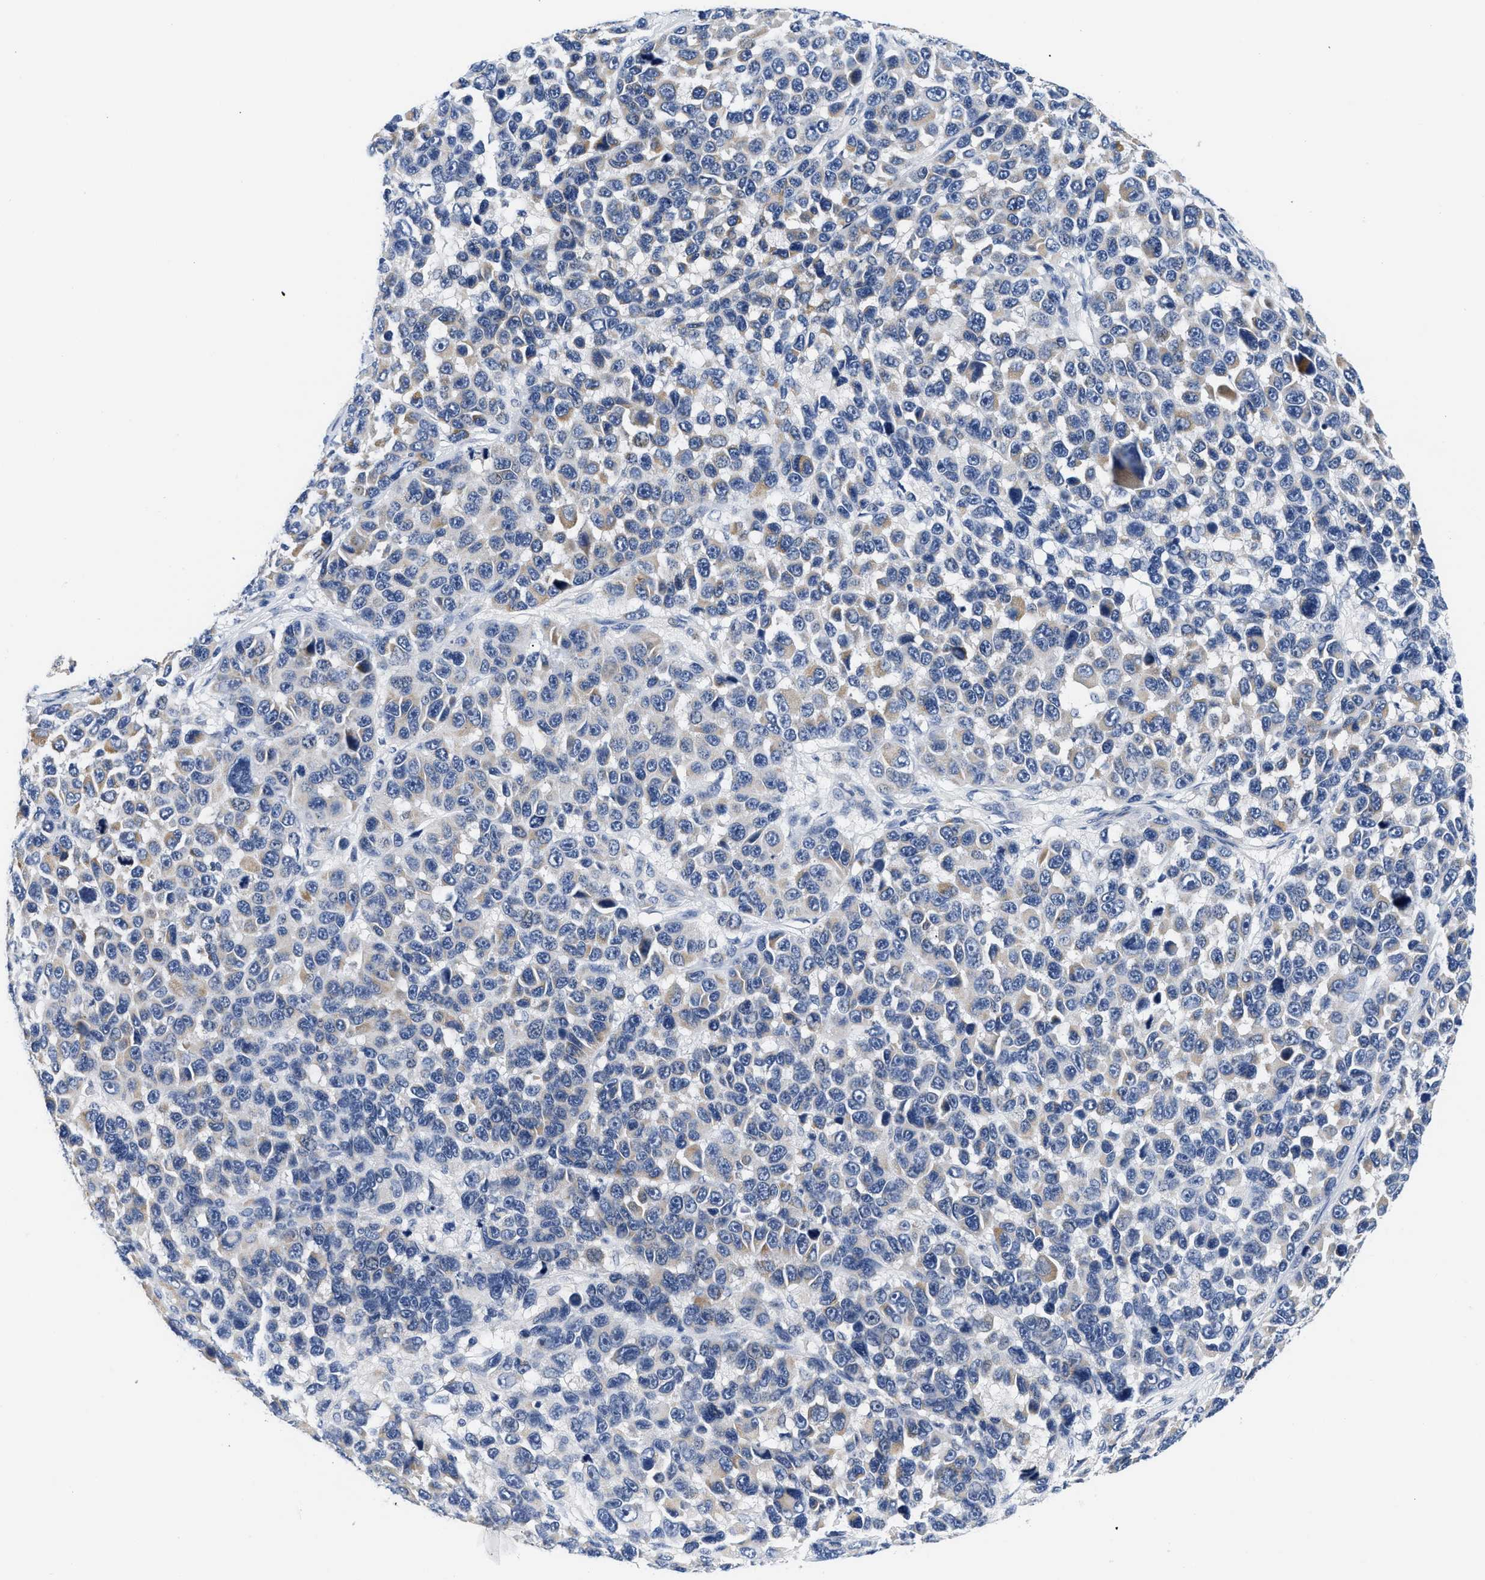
{"staining": {"intensity": "negative", "quantity": "none", "location": "none"}, "tissue": "melanoma", "cell_type": "Tumor cells", "image_type": "cancer", "snomed": [{"axis": "morphology", "description": "Malignant melanoma, NOS"}, {"axis": "topography", "description": "Skin"}], "caption": "An image of human melanoma is negative for staining in tumor cells. The staining is performed using DAB brown chromogen with nuclei counter-stained in using hematoxylin.", "gene": "PDP1", "patient": {"sex": "male", "age": 53}}